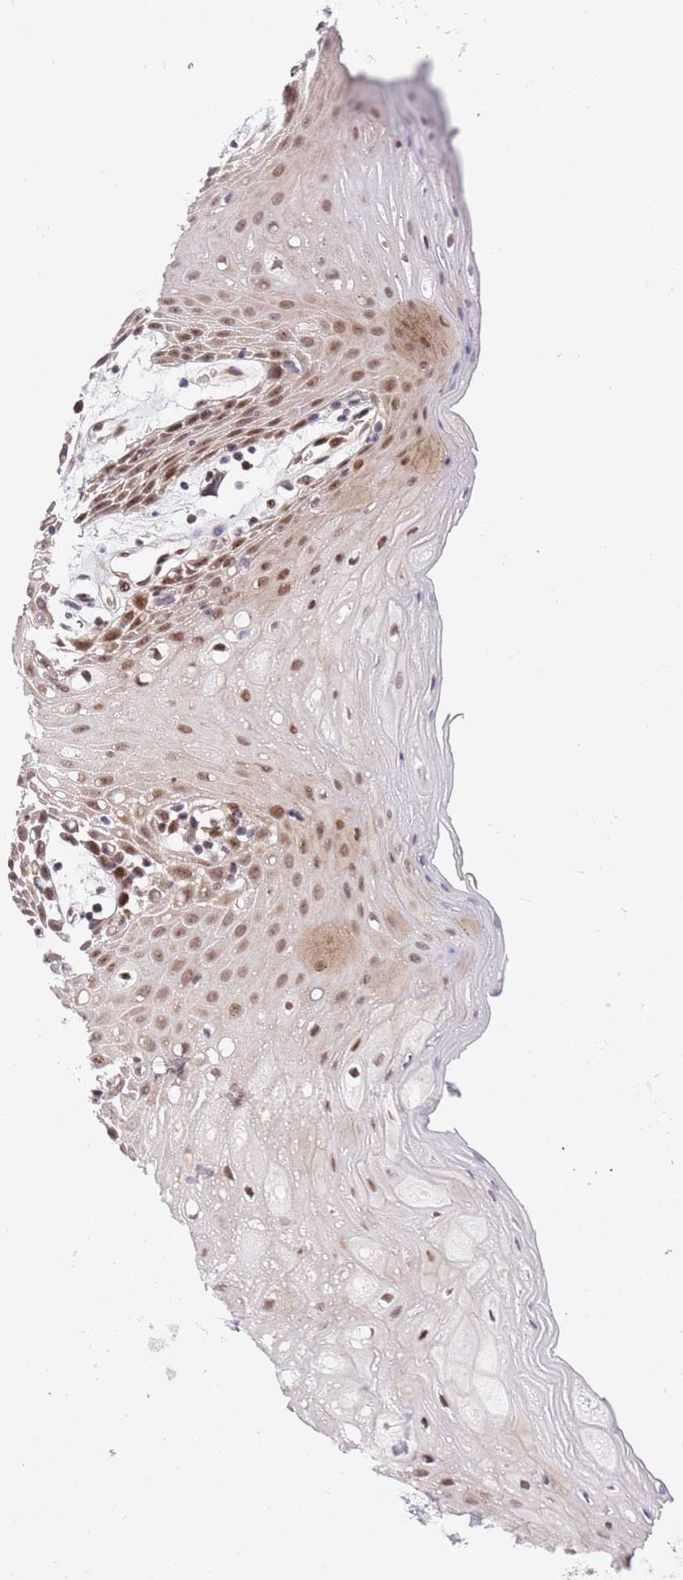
{"staining": {"intensity": "moderate", "quantity": ">75%", "location": "nuclear"}, "tissue": "oral mucosa", "cell_type": "Squamous epithelial cells", "image_type": "normal", "snomed": [{"axis": "morphology", "description": "Normal tissue, NOS"}, {"axis": "topography", "description": "Oral tissue"}, {"axis": "topography", "description": "Tounge, NOS"}], "caption": "Immunohistochemistry staining of unremarkable oral mucosa, which displays medium levels of moderate nuclear expression in about >75% of squamous epithelial cells indicating moderate nuclear protein expression. The staining was performed using DAB (3,3'-diaminobenzidine) (brown) for protein detection and nuclei were counterstained in hematoxylin (blue).", "gene": "TBX10", "patient": {"sex": "female", "age": 59}}